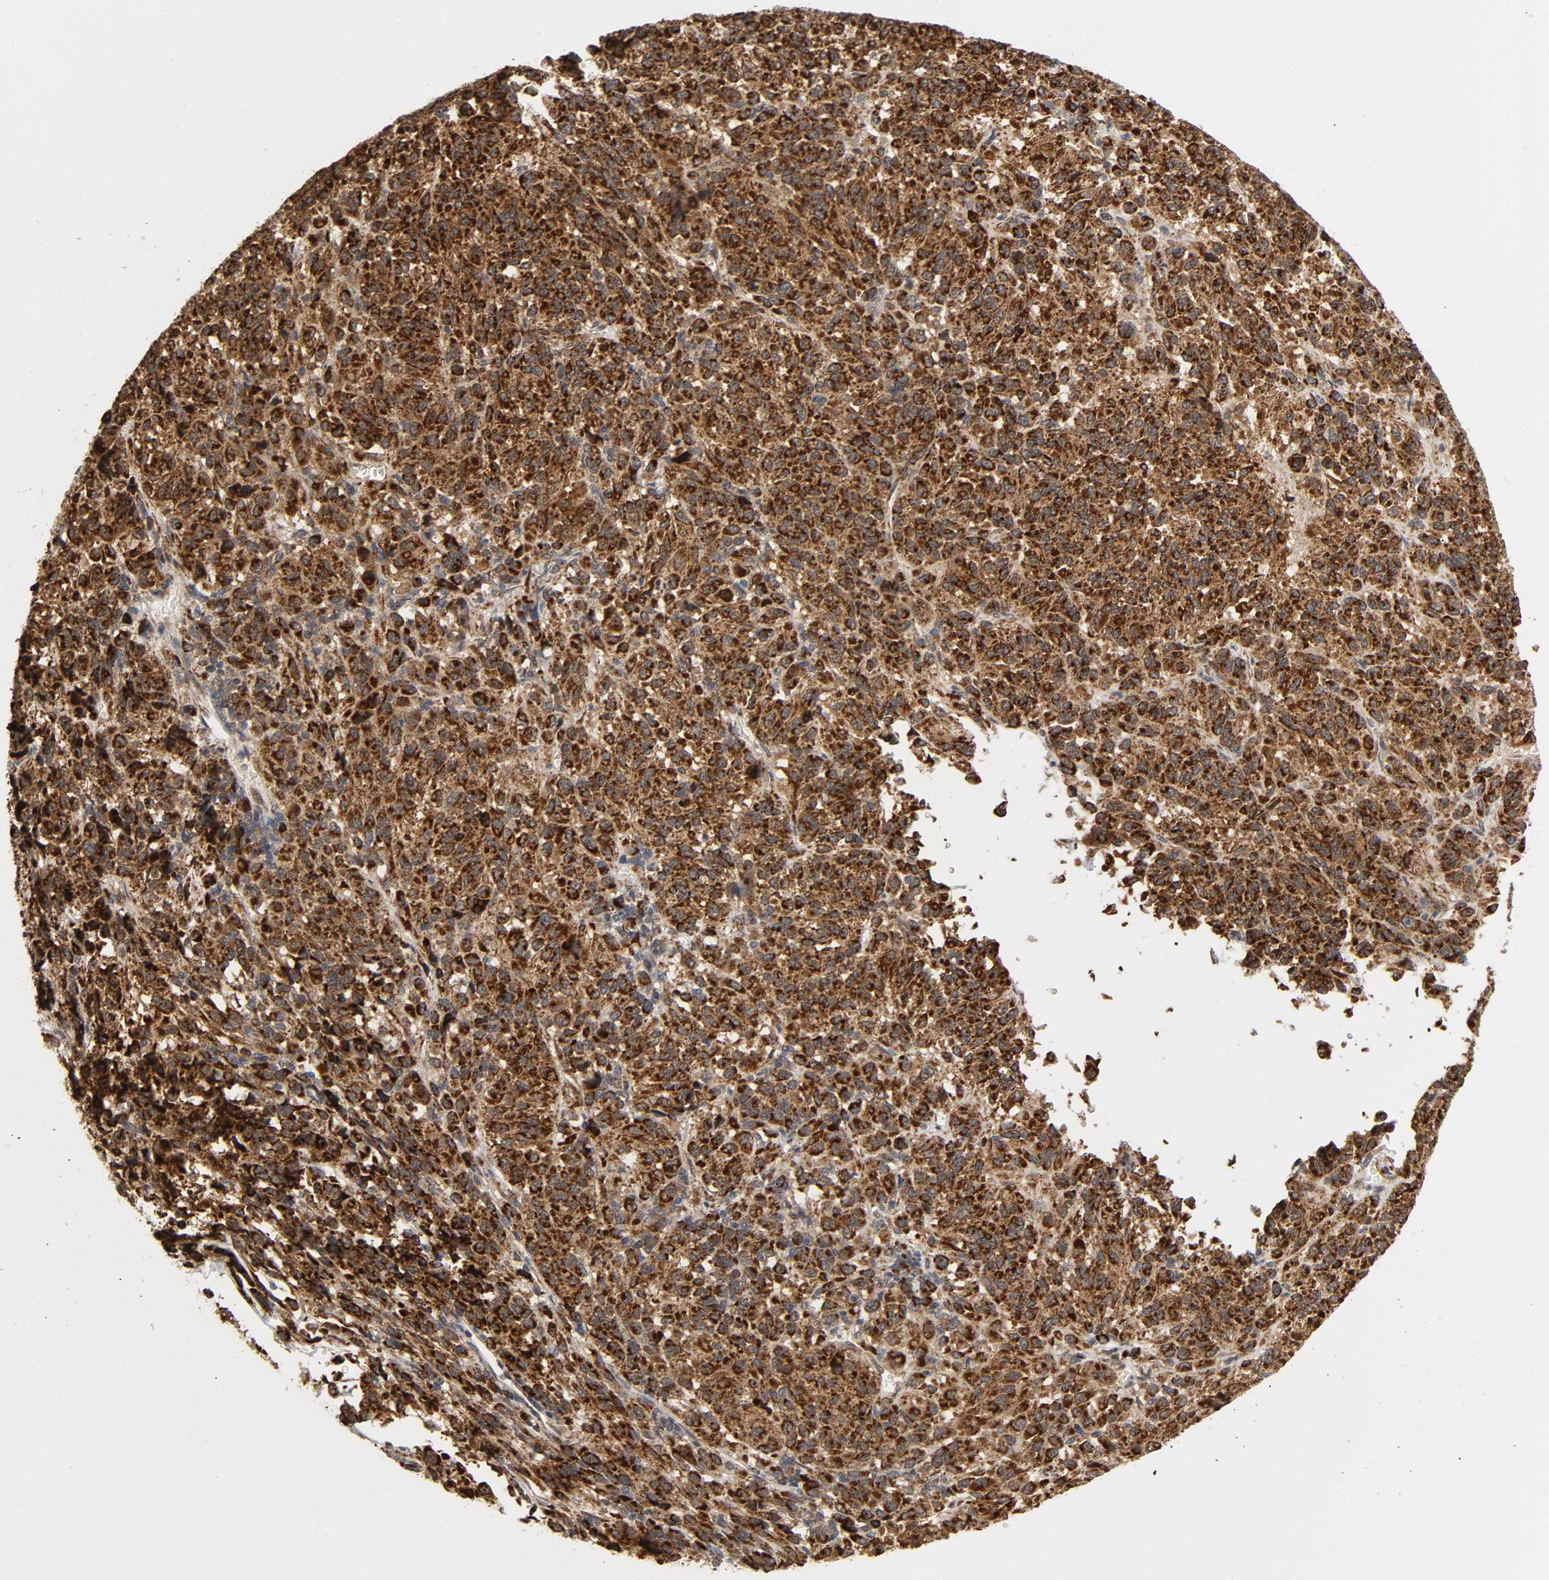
{"staining": {"intensity": "strong", "quantity": ">75%", "location": "cytoplasmic/membranous"}, "tissue": "melanoma", "cell_type": "Tumor cells", "image_type": "cancer", "snomed": [{"axis": "morphology", "description": "Malignant melanoma, Metastatic site"}, {"axis": "topography", "description": "Lung"}], "caption": "Immunohistochemistry micrograph of human malignant melanoma (metastatic site) stained for a protein (brown), which shows high levels of strong cytoplasmic/membranous staining in about >75% of tumor cells.", "gene": "SLC30A9", "patient": {"sex": "male", "age": 64}}